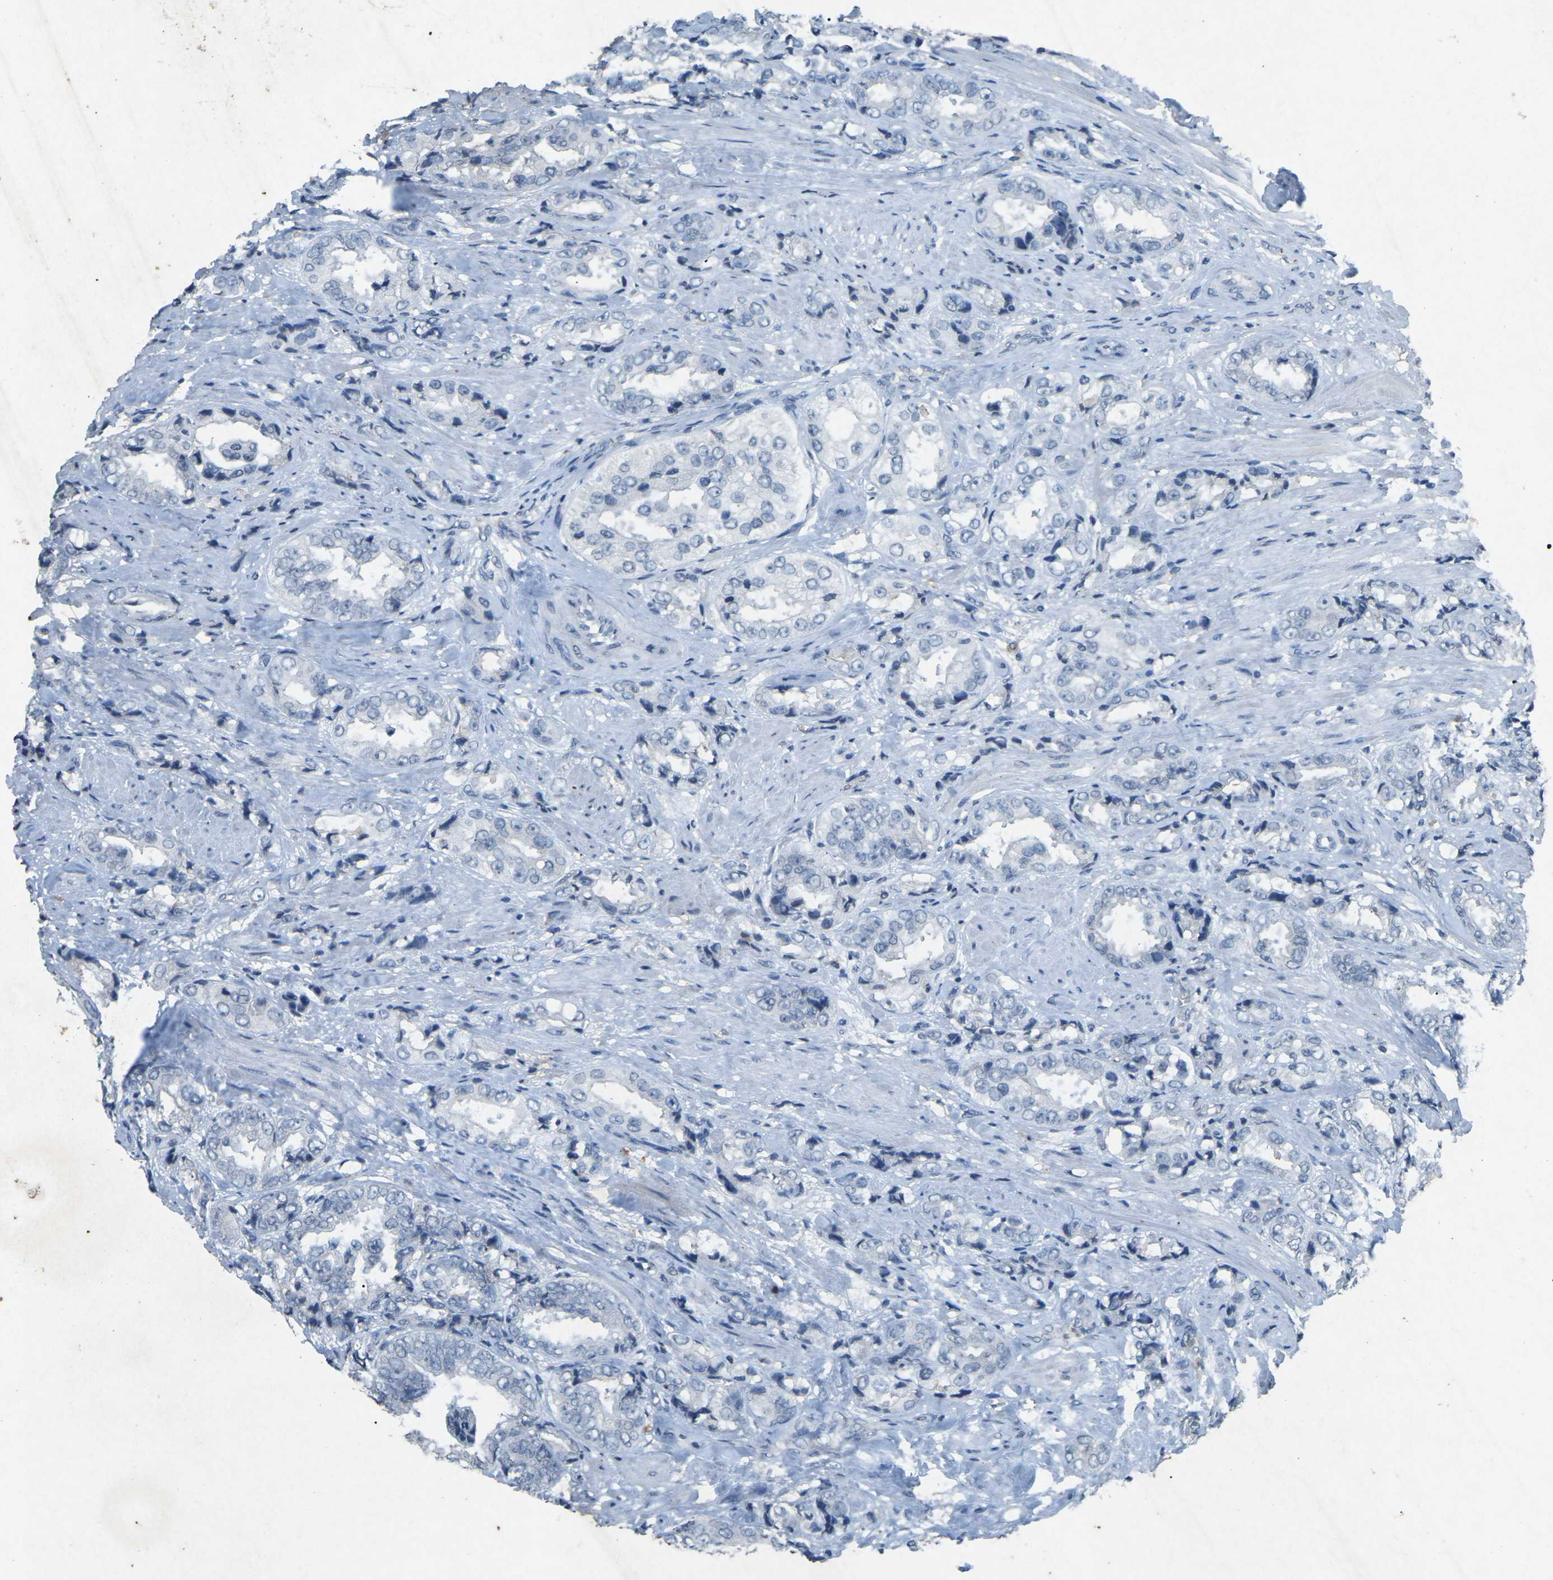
{"staining": {"intensity": "negative", "quantity": "none", "location": "none"}, "tissue": "prostate cancer", "cell_type": "Tumor cells", "image_type": "cancer", "snomed": [{"axis": "morphology", "description": "Adenocarcinoma, High grade"}, {"axis": "topography", "description": "Prostate"}], "caption": "Prostate adenocarcinoma (high-grade) was stained to show a protein in brown. There is no significant staining in tumor cells. (DAB IHC, high magnification).", "gene": "A1BG", "patient": {"sex": "male", "age": 61}}